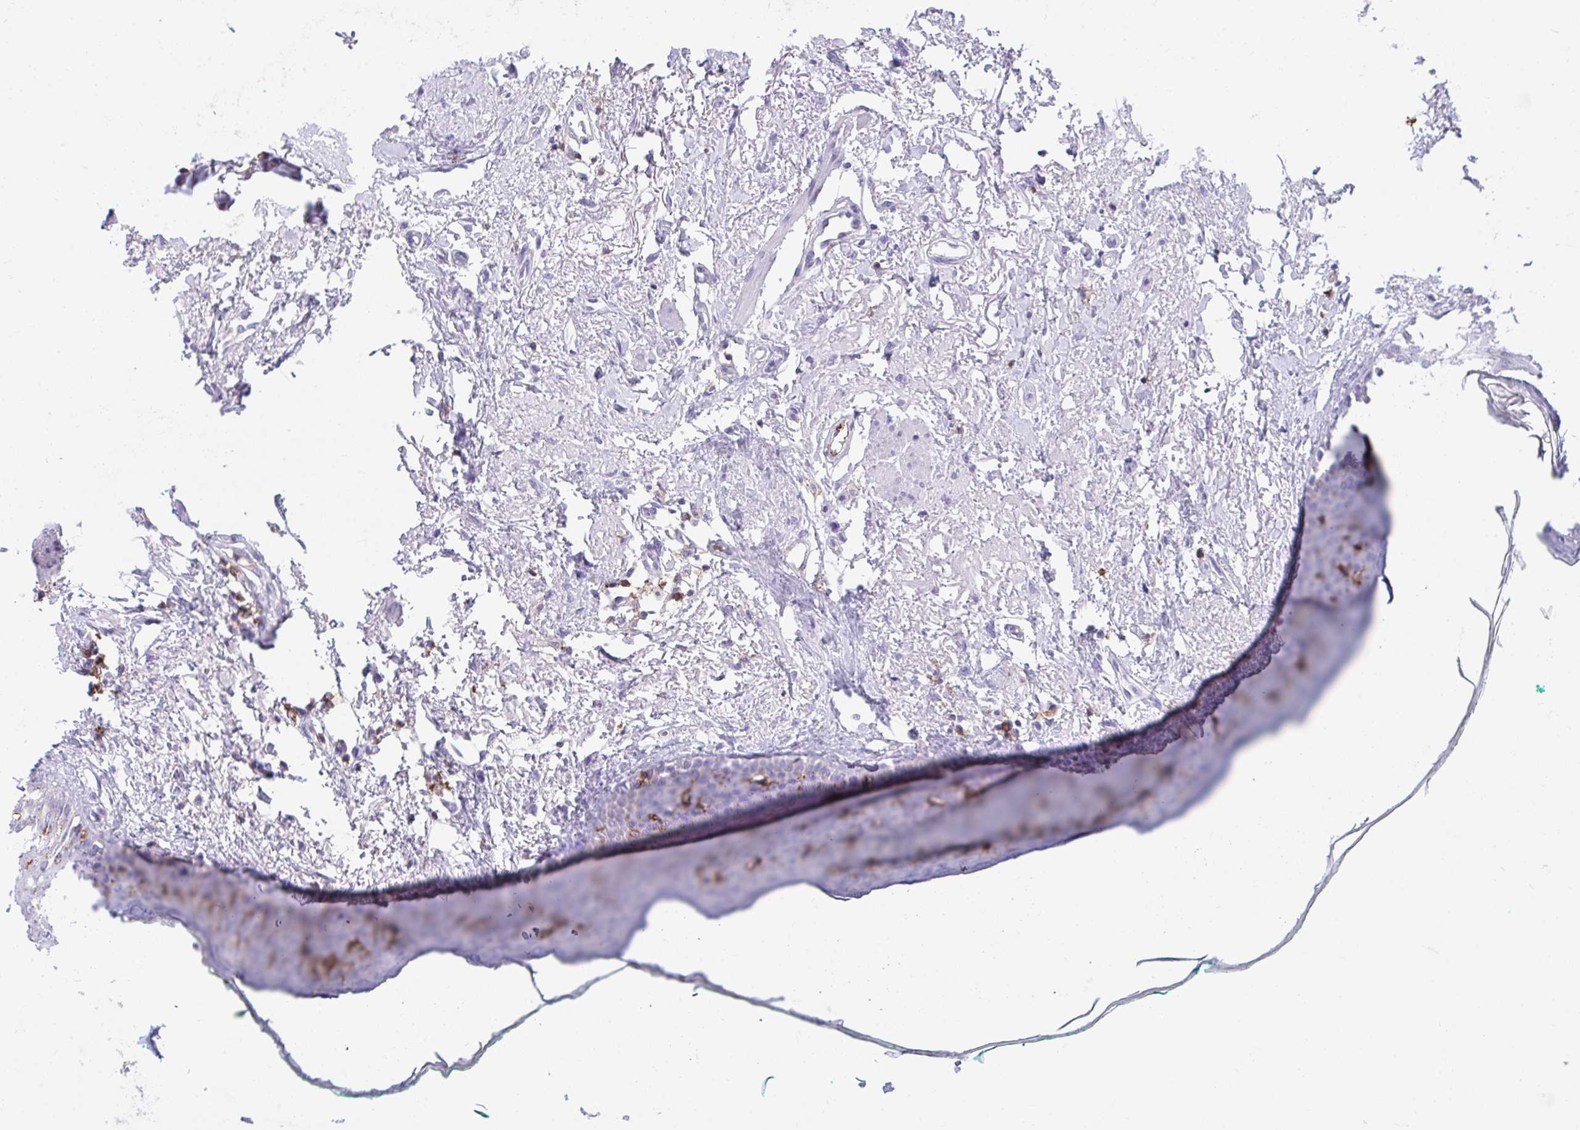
{"staining": {"intensity": "moderate", "quantity": "<25%", "location": "cytoplasmic/membranous"}, "tissue": "oral mucosa", "cell_type": "Squamous epithelial cells", "image_type": "normal", "snomed": [{"axis": "morphology", "description": "Normal tissue, NOS"}, {"axis": "topography", "description": "Oral tissue"}], "caption": "Immunohistochemistry (IHC) histopathology image of normal oral mucosa: oral mucosa stained using immunohistochemistry demonstrates low levels of moderate protein expression localized specifically in the cytoplasmic/membranous of squamous epithelial cells, appearing as a cytoplasmic/membranous brown color.", "gene": "SPN", "patient": {"sex": "female", "age": 70}}